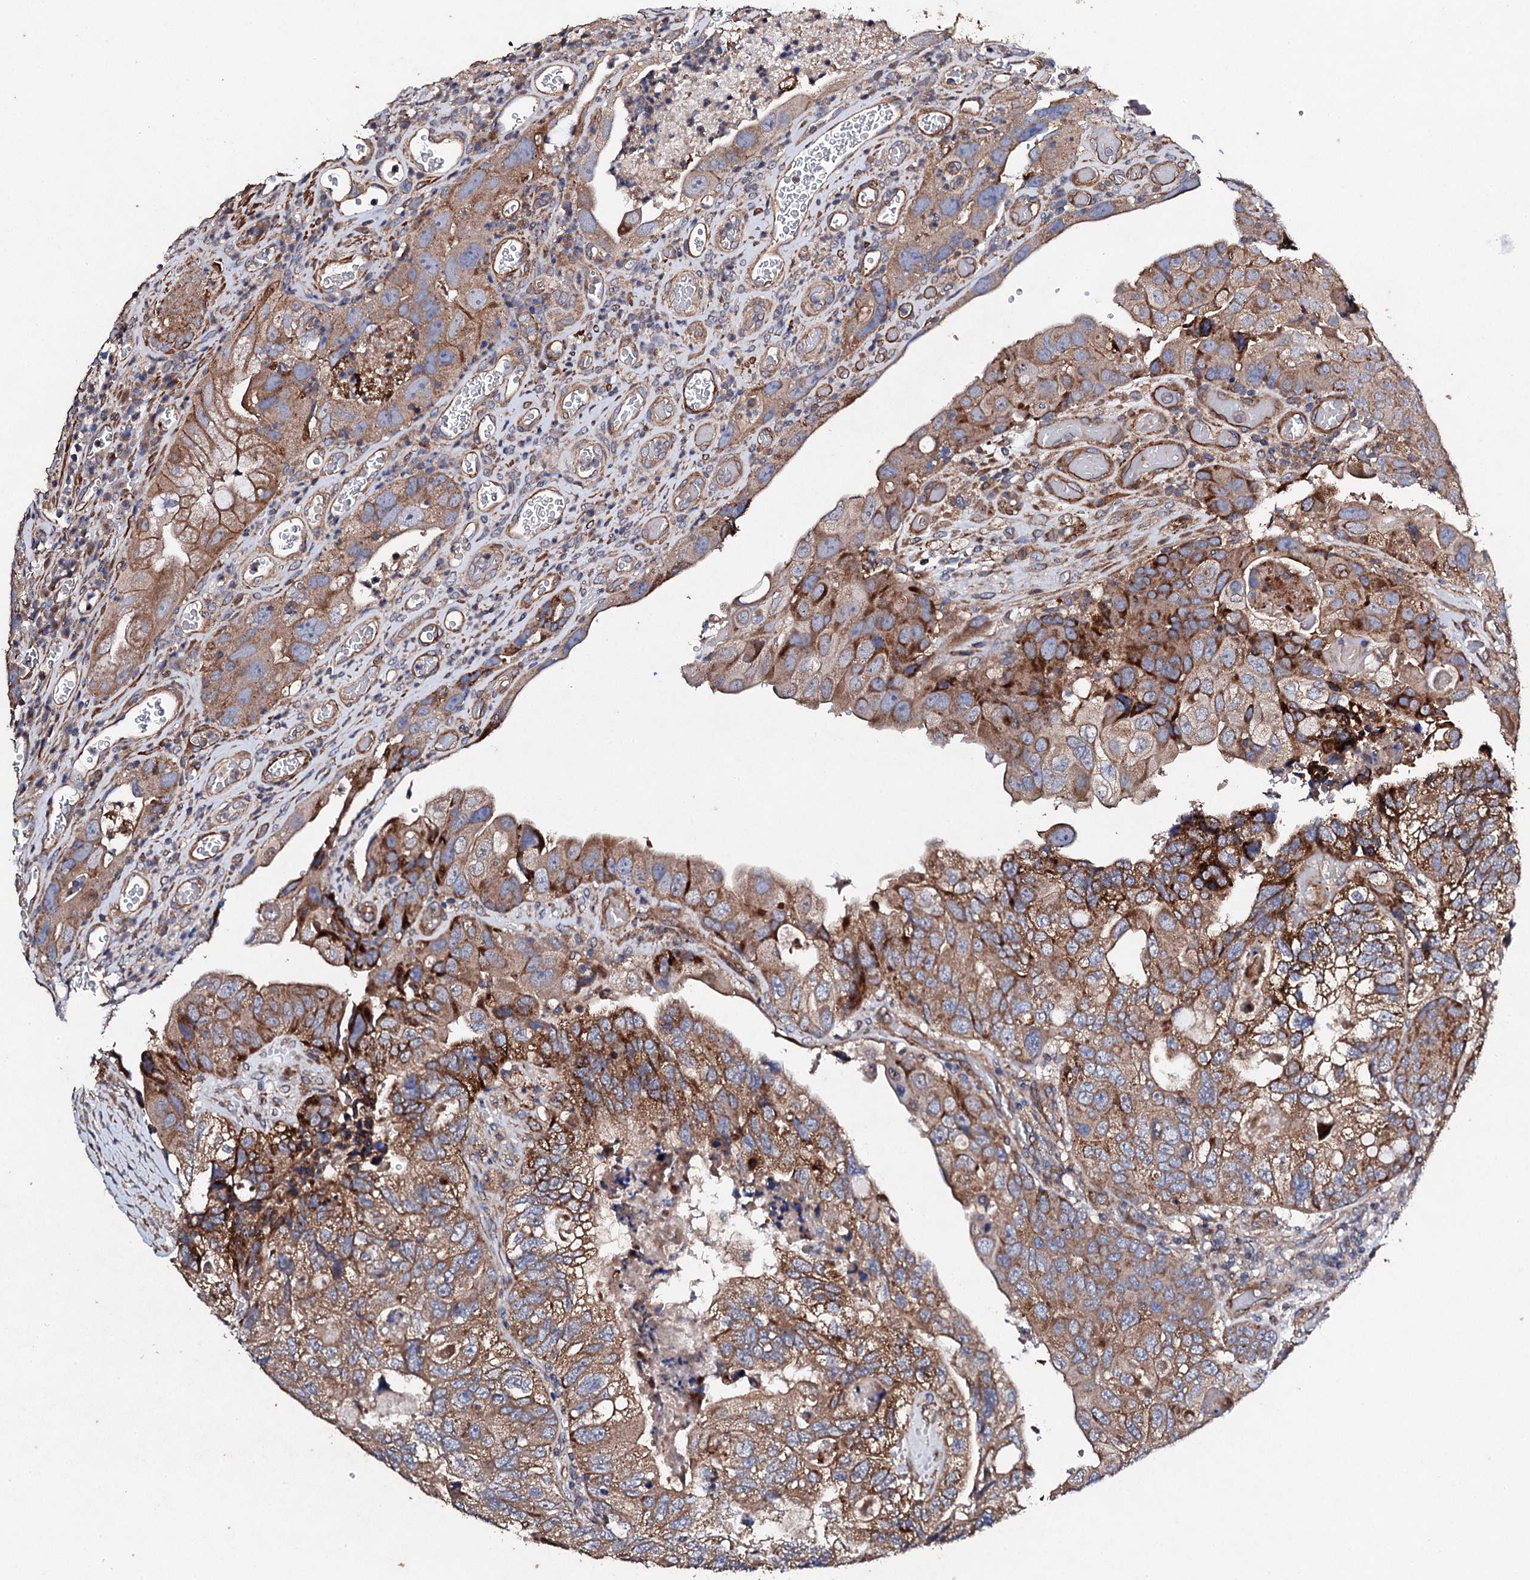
{"staining": {"intensity": "moderate", "quantity": ">75%", "location": "cytoplasmic/membranous"}, "tissue": "colorectal cancer", "cell_type": "Tumor cells", "image_type": "cancer", "snomed": [{"axis": "morphology", "description": "Adenocarcinoma, NOS"}, {"axis": "topography", "description": "Rectum"}], "caption": "A photomicrograph of colorectal adenocarcinoma stained for a protein shows moderate cytoplasmic/membranous brown staining in tumor cells.", "gene": "MOCOS", "patient": {"sex": "male", "age": 63}}